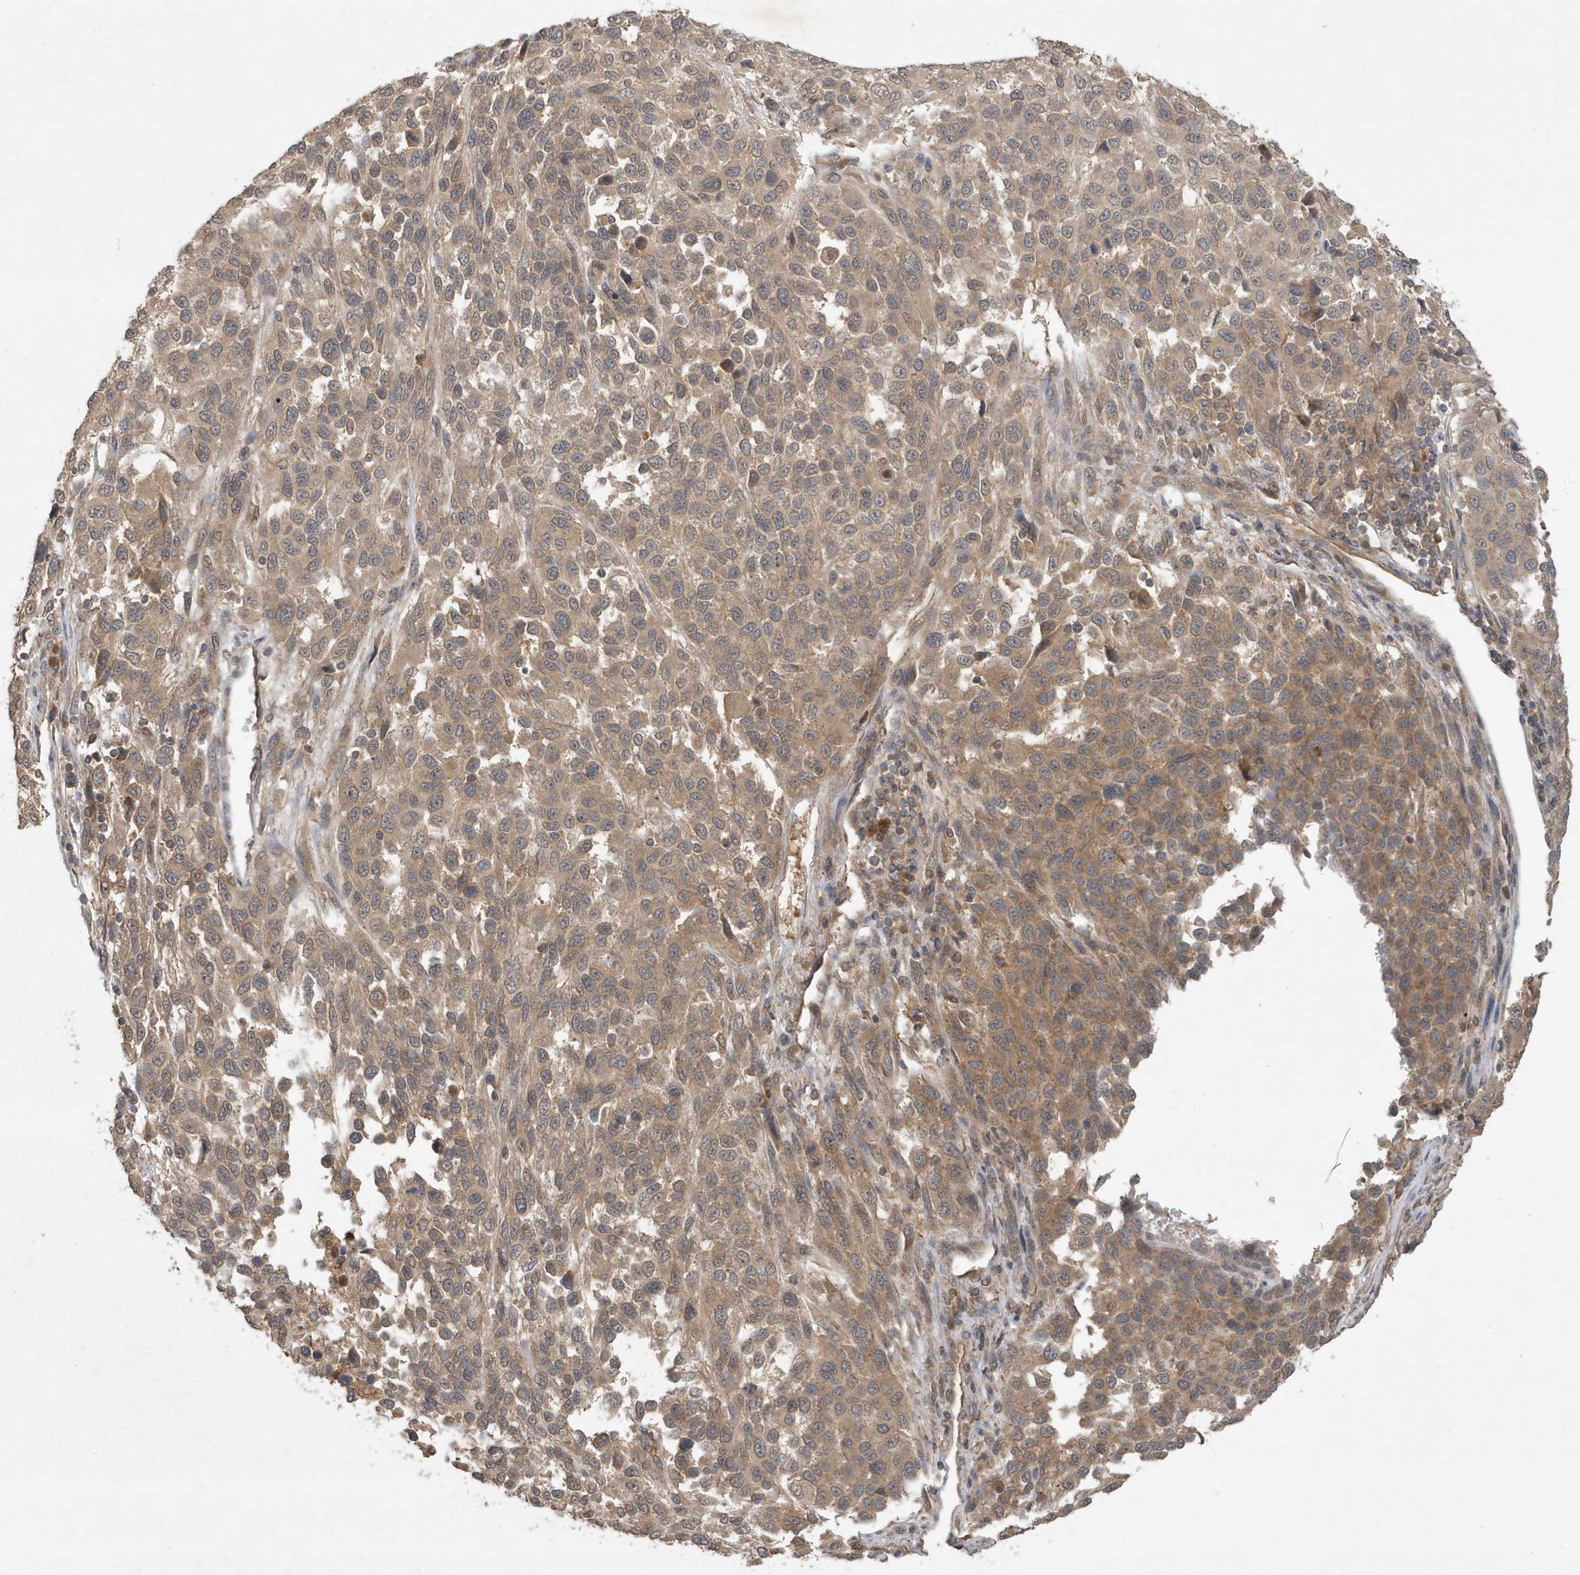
{"staining": {"intensity": "moderate", "quantity": ">75%", "location": "cytoplasmic/membranous"}, "tissue": "melanoma", "cell_type": "Tumor cells", "image_type": "cancer", "snomed": [{"axis": "morphology", "description": "Malignant melanoma, Metastatic site"}, {"axis": "topography", "description": "Lymph node"}], "caption": "Human melanoma stained with a protein marker displays moderate staining in tumor cells.", "gene": "ABCB9", "patient": {"sex": "male", "age": 61}}